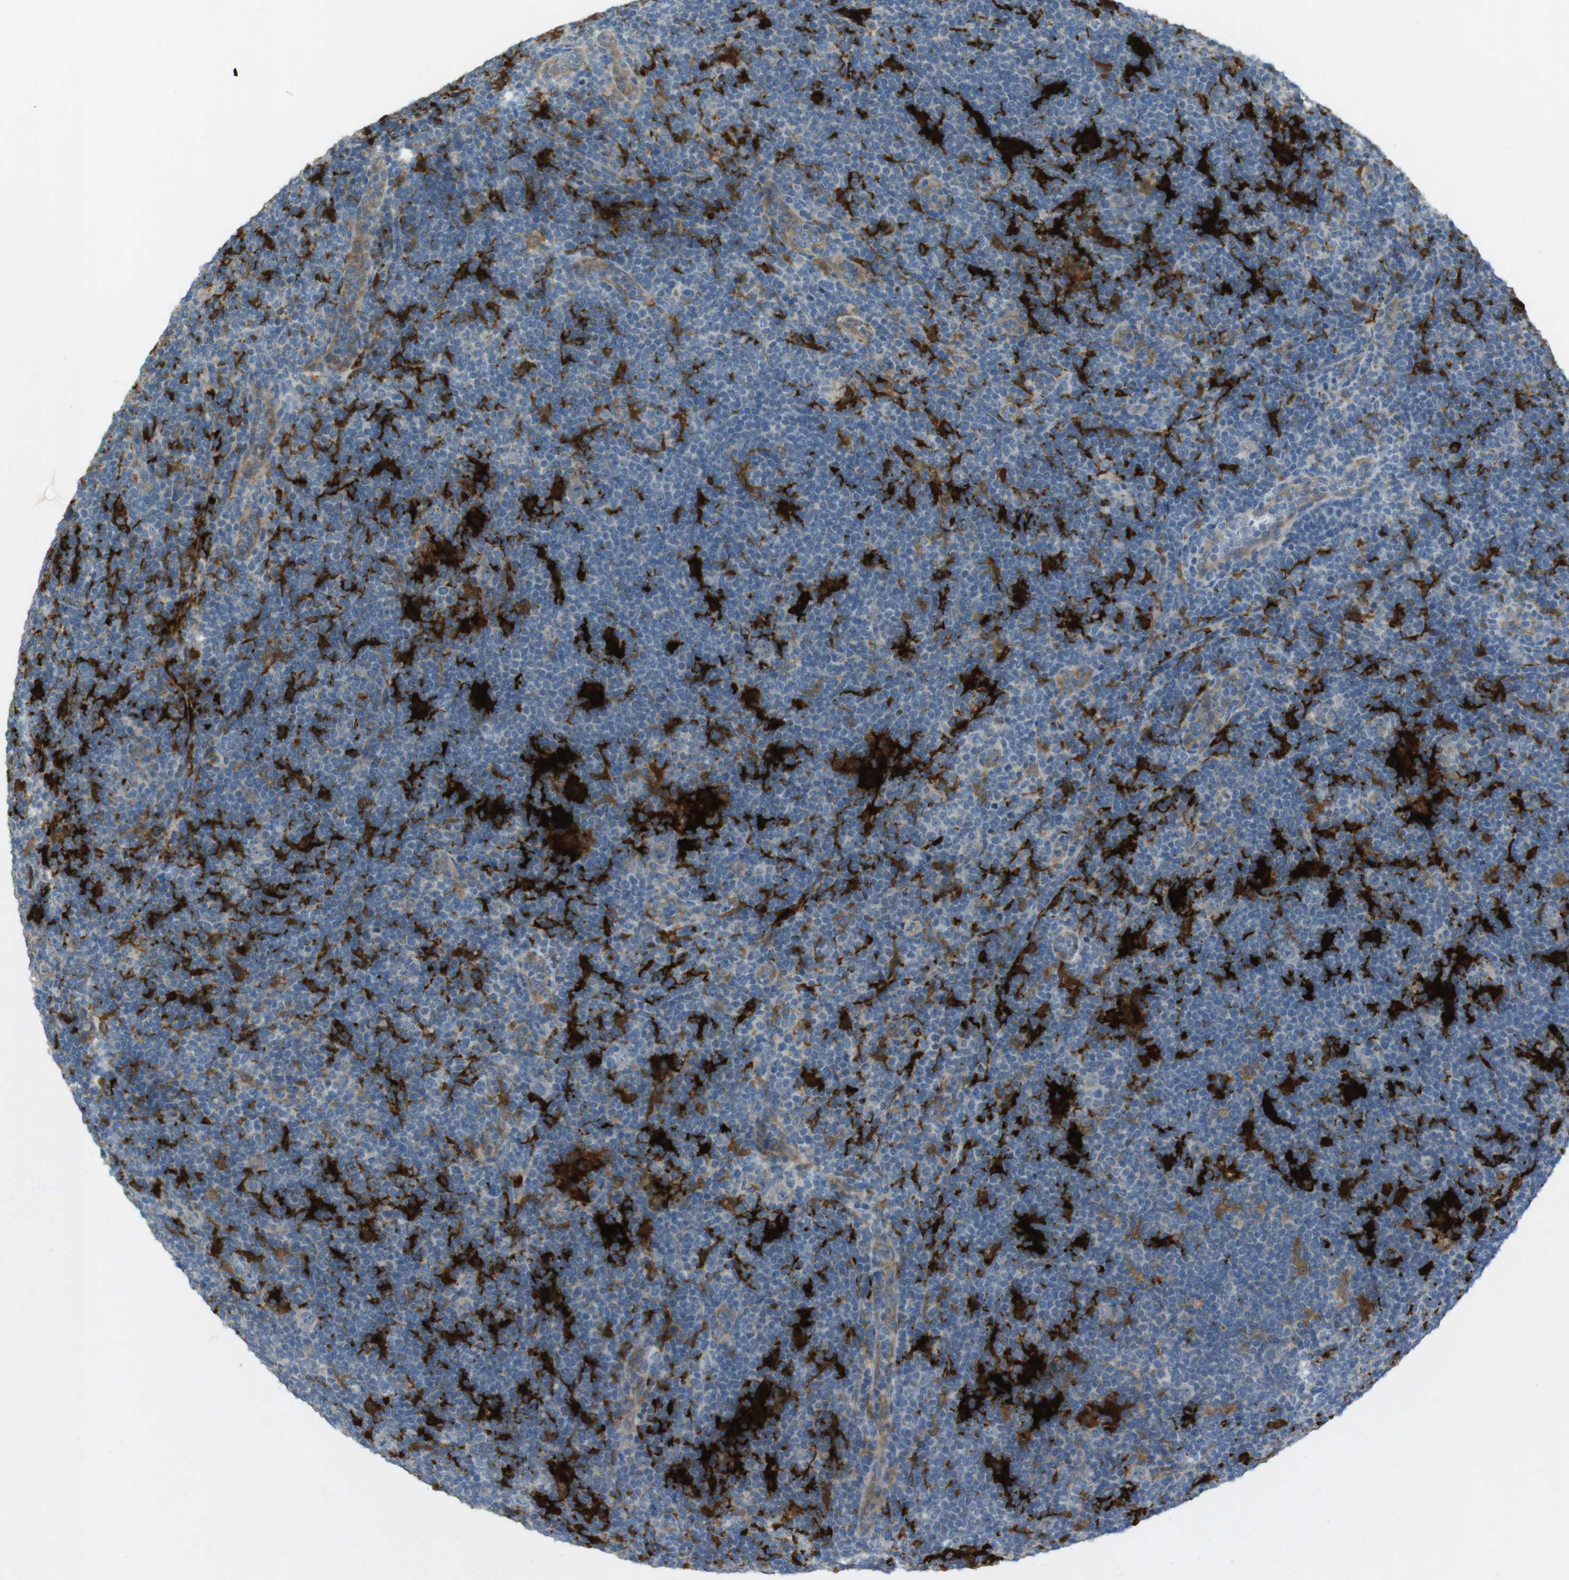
{"staining": {"intensity": "negative", "quantity": "none", "location": "none"}, "tissue": "lymphoma", "cell_type": "Tumor cells", "image_type": "cancer", "snomed": [{"axis": "morphology", "description": "Hodgkin's disease, NOS"}, {"axis": "topography", "description": "Lymph node"}], "caption": "A high-resolution micrograph shows immunohistochemistry staining of Hodgkin's disease, which demonstrates no significant positivity in tumor cells.", "gene": "TMEM41B", "patient": {"sex": "female", "age": 57}}